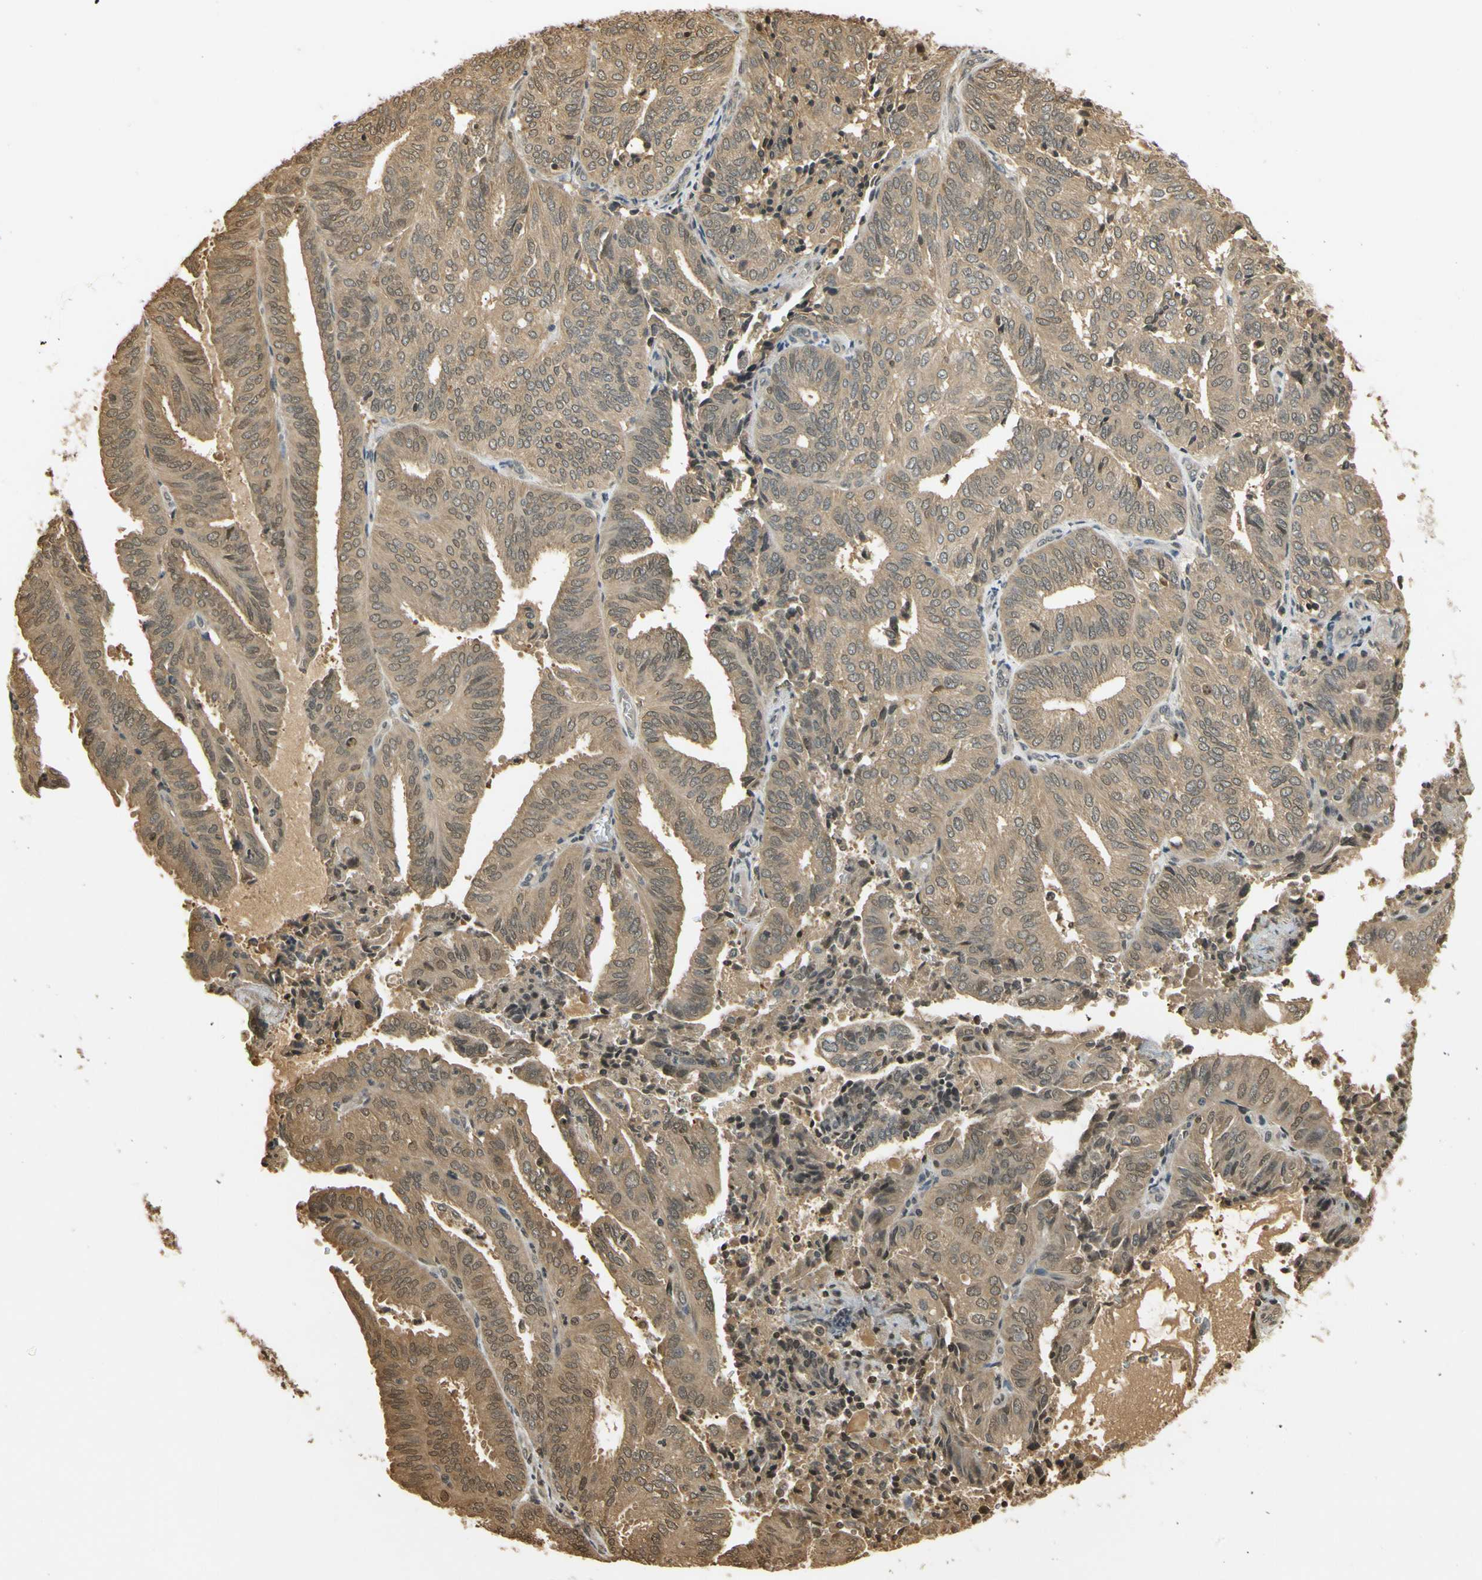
{"staining": {"intensity": "moderate", "quantity": ">75%", "location": "cytoplasmic/membranous"}, "tissue": "endometrial cancer", "cell_type": "Tumor cells", "image_type": "cancer", "snomed": [{"axis": "morphology", "description": "Adenocarcinoma, NOS"}, {"axis": "topography", "description": "Uterus"}], "caption": "Brown immunohistochemical staining in adenocarcinoma (endometrial) reveals moderate cytoplasmic/membranous staining in about >75% of tumor cells.", "gene": "SOD1", "patient": {"sex": "female", "age": 60}}